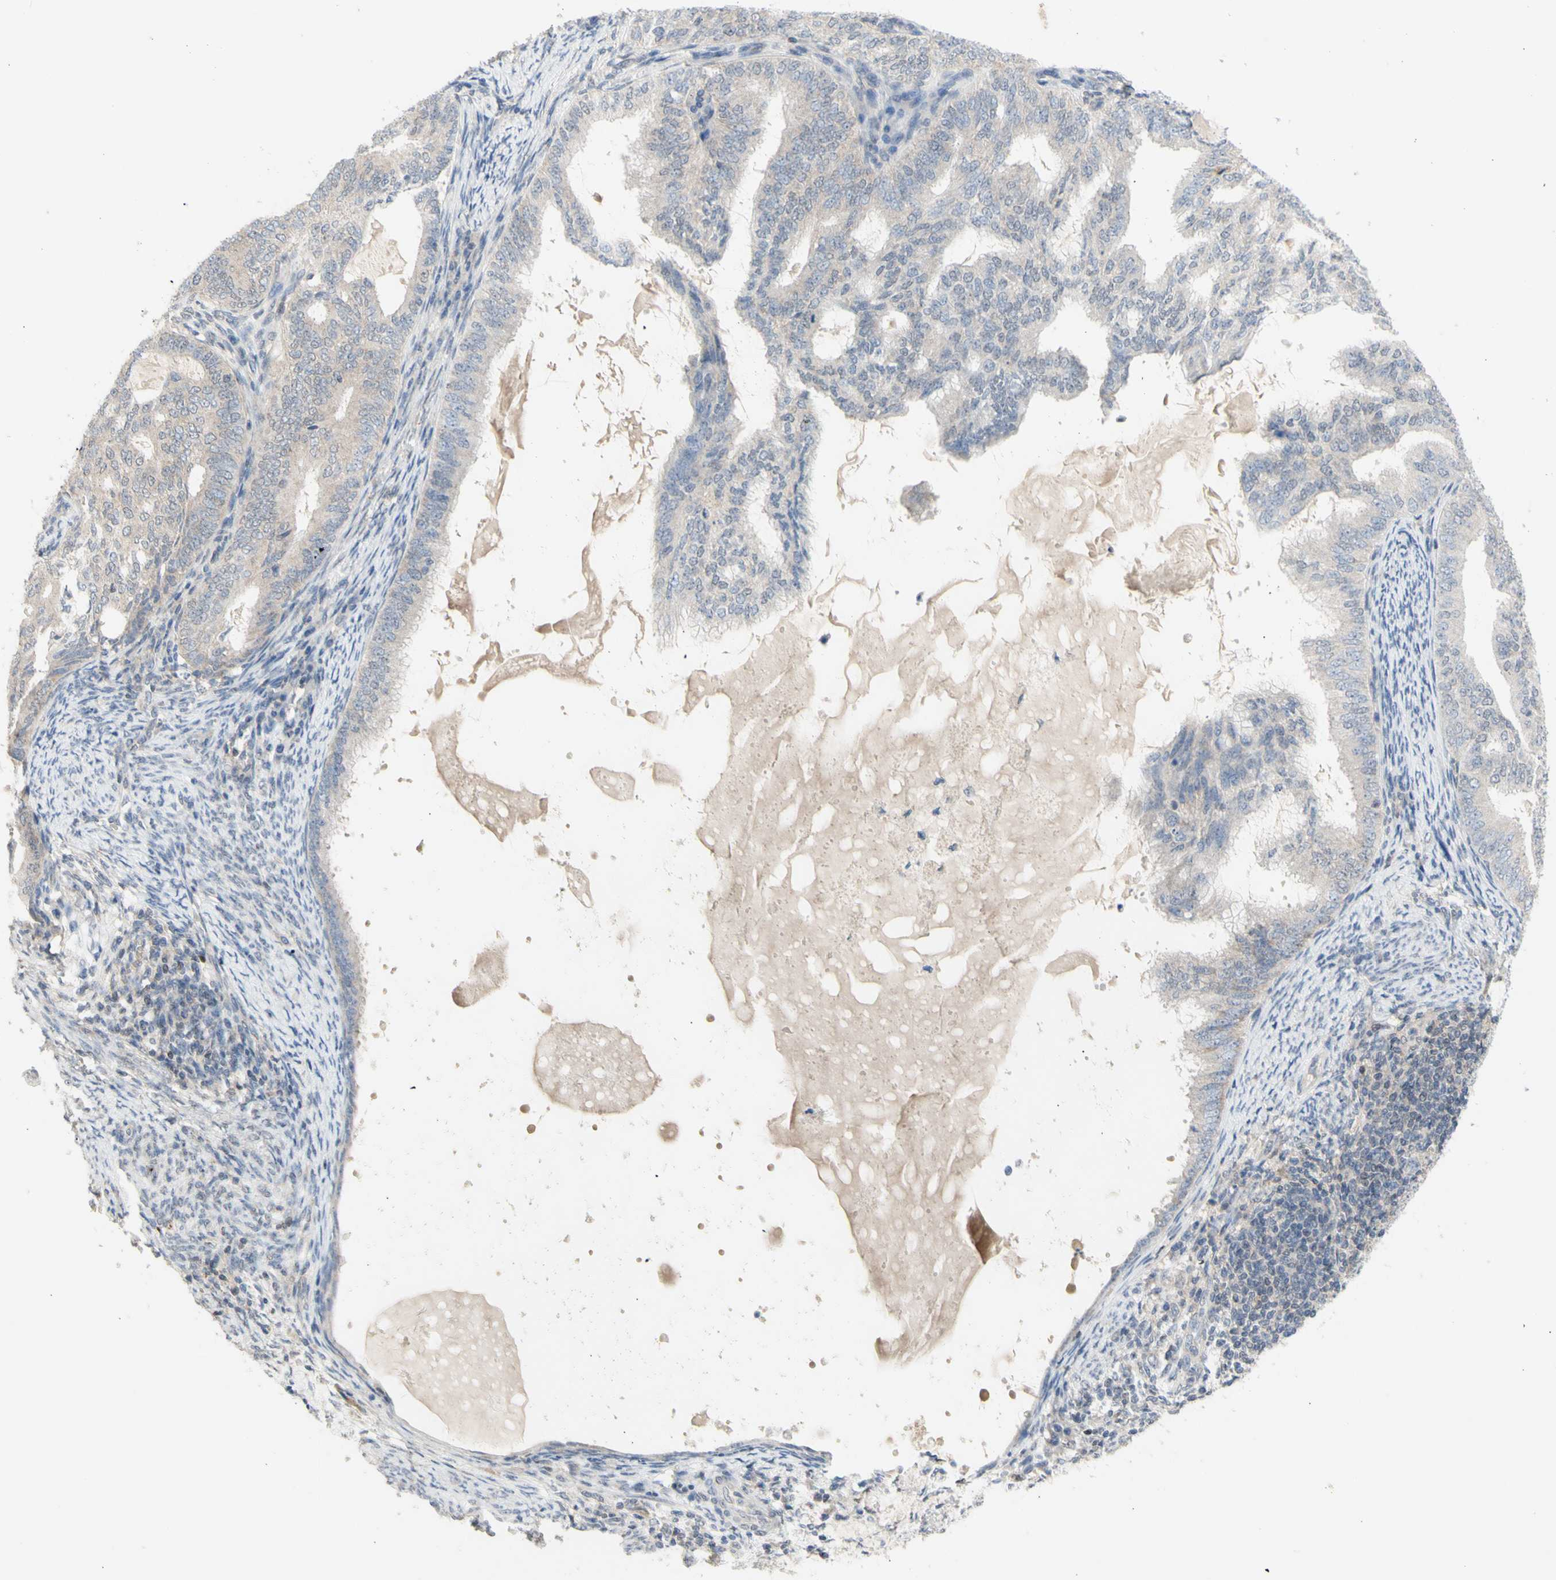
{"staining": {"intensity": "negative", "quantity": "none", "location": "none"}, "tissue": "endometrial cancer", "cell_type": "Tumor cells", "image_type": "cancer", "snomed": [{"axis": "morphology", "description": "Adenocarcinoma, NOS"}, {"axis": "topography", "description": "Endometrium"}], "caption": "This micrograph is of endometrial cancer stained with immunohistochemistry to label a protein in brown with the nuclei are counter-stained blue. There is no staining in tumor cells.", "gene": "NLRP1", "patient": {"sex": "female", "age": 58}}